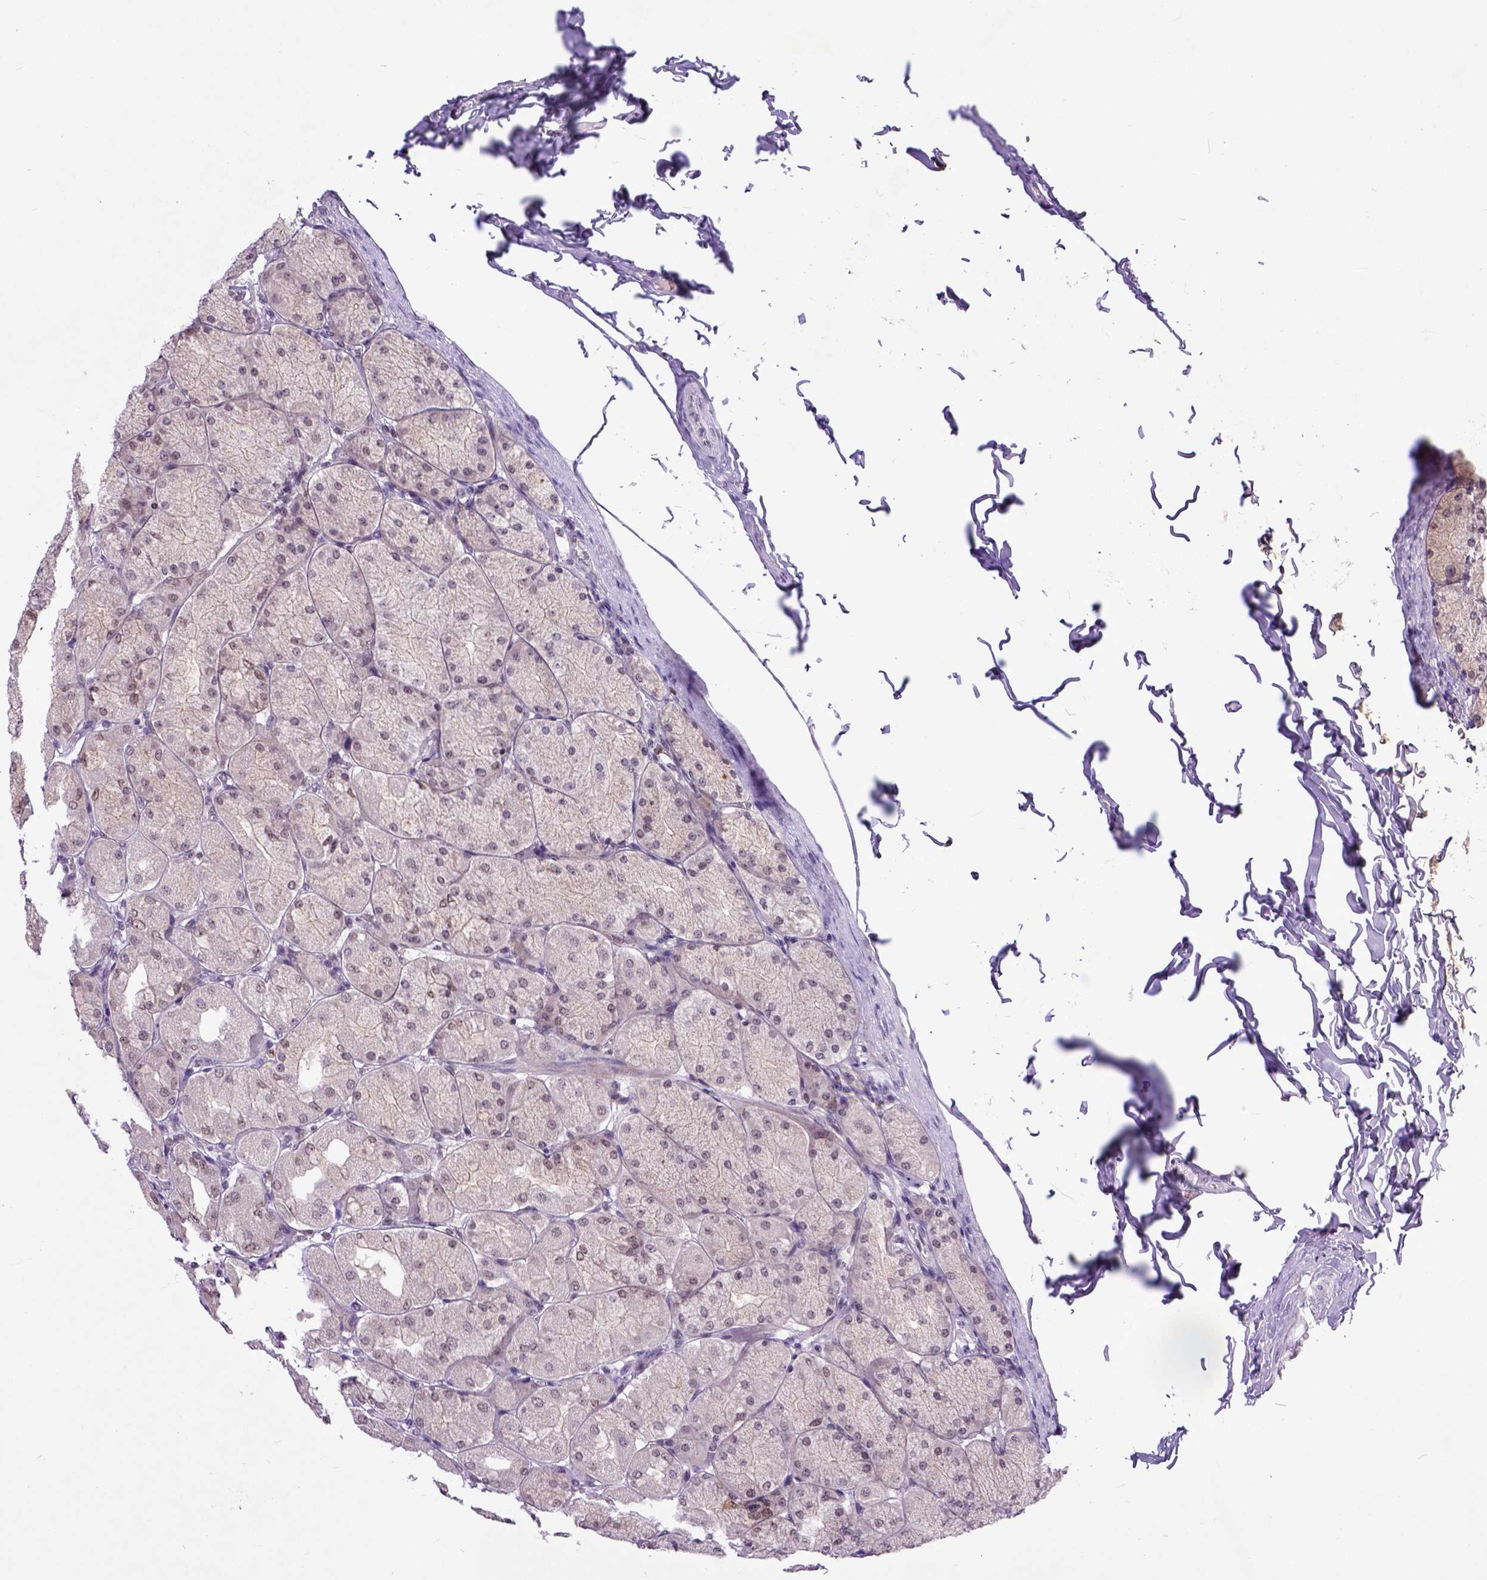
{"staining": {"intensity": "moderate", "quantity": "25%-75%", "location": "cytoplasmic/membranous"}, "tissue": "stomach", "cell_type": "Glandular cells", "image_type": "normal", "snomed": [{"axis": "morphology", "description": "Normal tissue, NOS"}, {"axis": "topography", "description": "Stomach, upper"}], "caption": "Immunohistochemical staining of benign human stomach demonstrates moderate cytoplasmic/membranous protein staining in about 25%-75% of glandular cells.", "gene": "RCC2", "patient": {"sex": "female", "age": 56}}